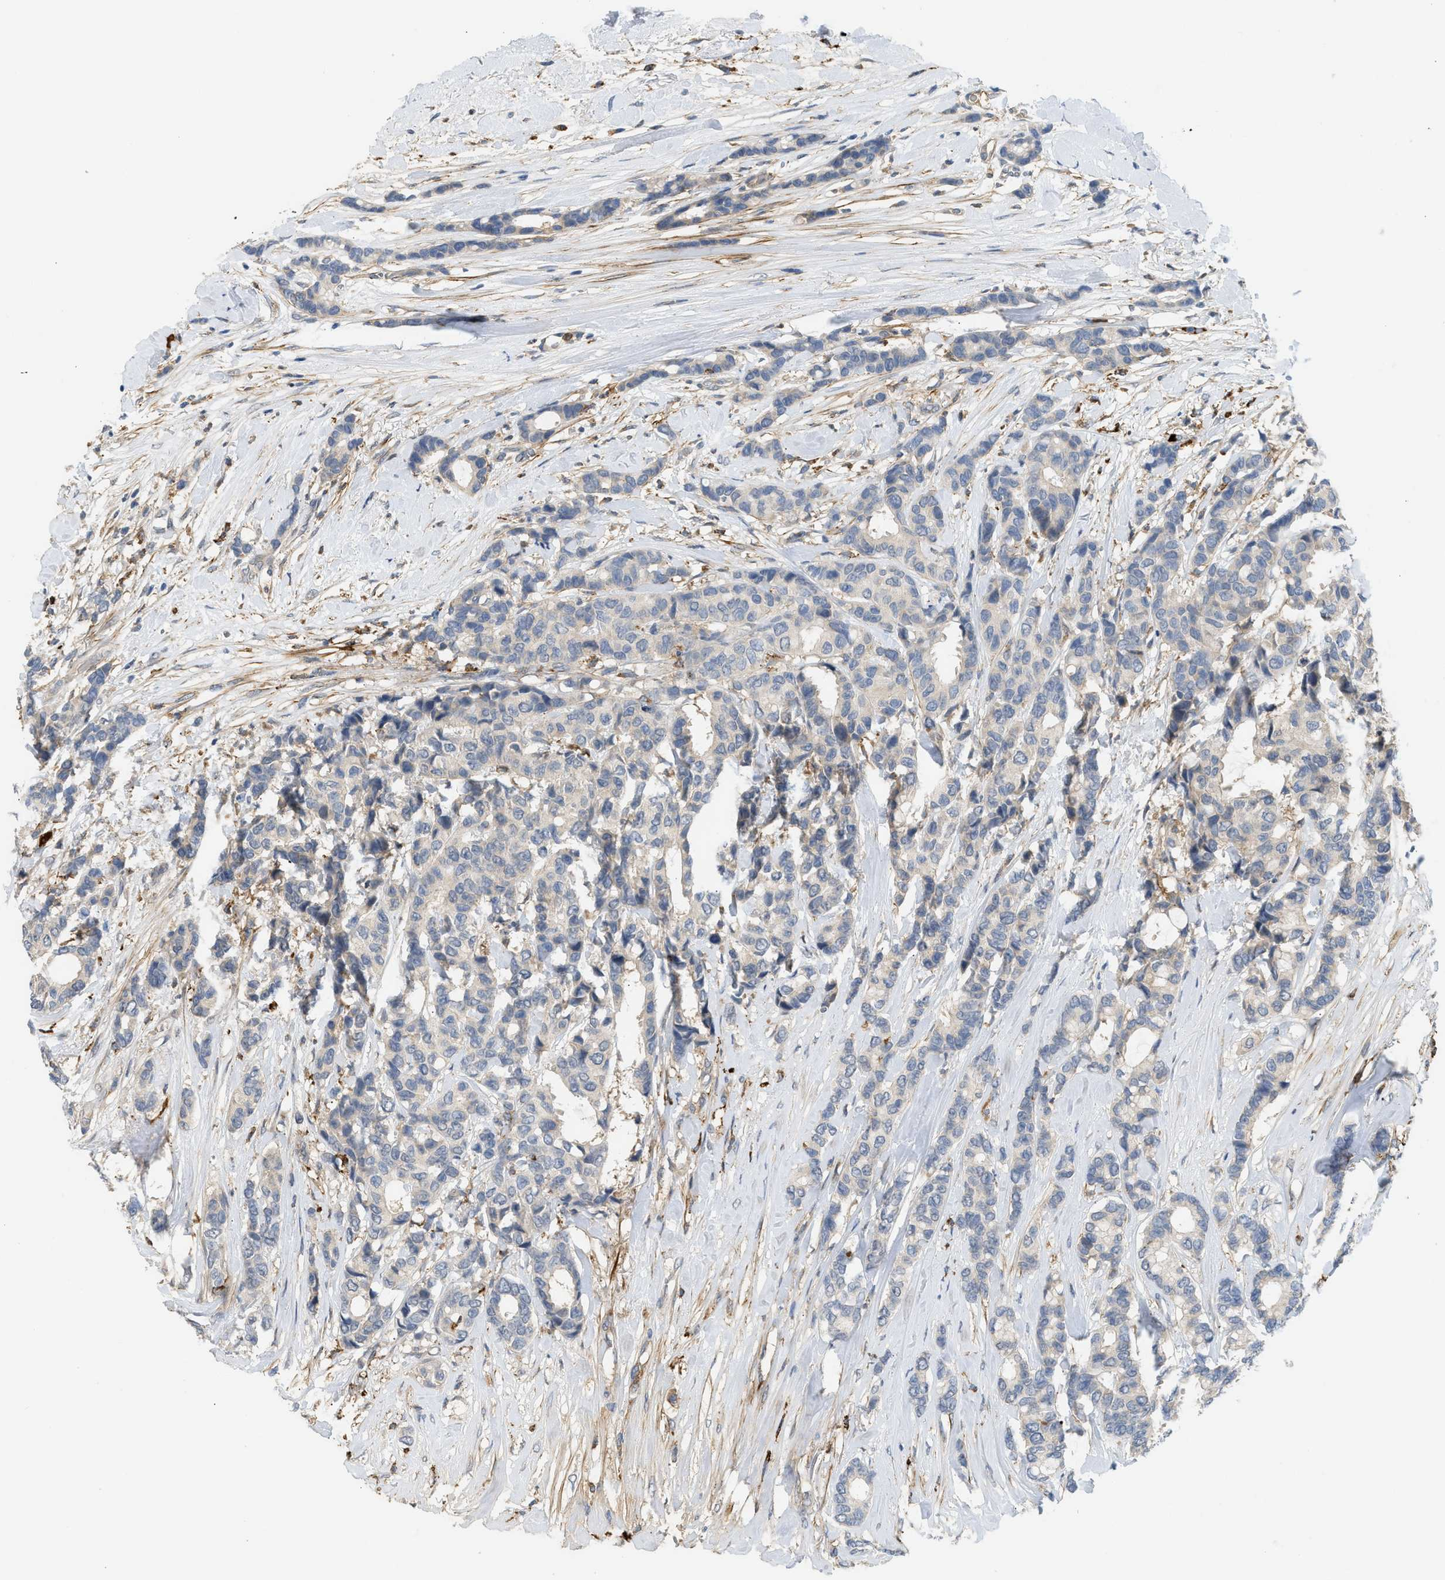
{"staining": {"intensity": "negative", "quantity": "none", "location": "none"}, "tissue": "breast cancer", "cell_type": "Tumor cells", "image_type": "cancer", "snomed": [{"axis": "morphology", "description": "Duct carcinoma"}, {"axis": "topography", "description": "Breast"}], "caption": "Immunohistochemistry (IHC) photomicrograph of infiltrating ductal carcinoma (breast) stained for a protein (brown), which reveals no expression in tumor cells.", "gene": "RHBDF2", "patient": {"sex": "female", "age": 87}}